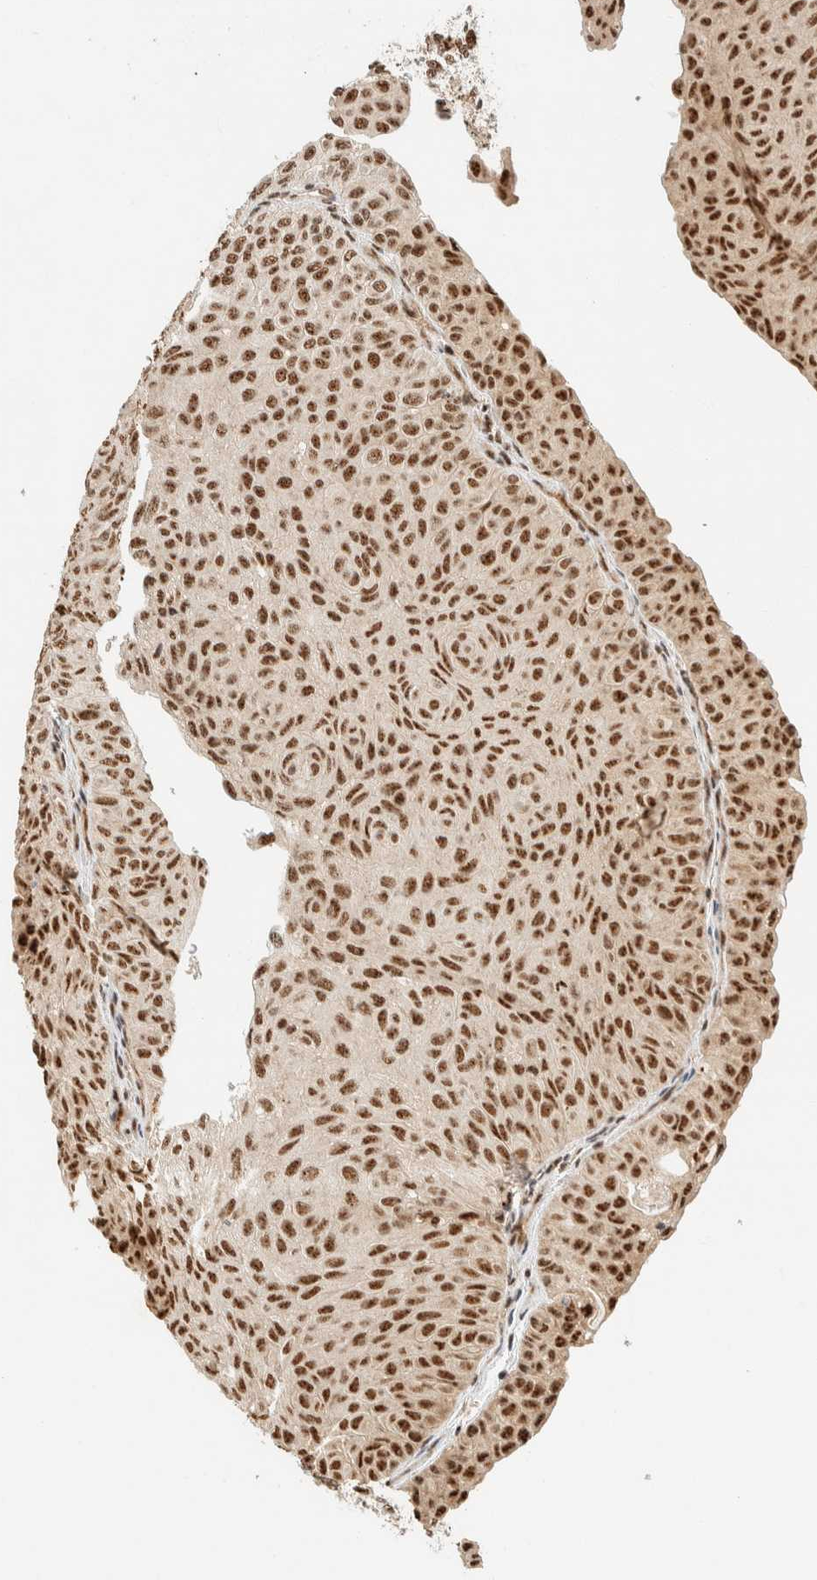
{"staining": {"intensity": "strong", "quantity": ">75%", "location": "nuclear"}, "tissue": "urothelial cancer", "cell_type": "Tumor cells", "image_type": "cancer", "snomed": [{"axis": "morphology", "description": "Urothelial carcinoma, Low grade"}, {"axis": "topography", "description": "Urinary bladder"}], "caption": "Tumor cells show high levels of strong nuclear expression in about >75% of cells in urothelial cancer.", "gene": "SIK1", "patient": {"sex": "male", "age": 78}}